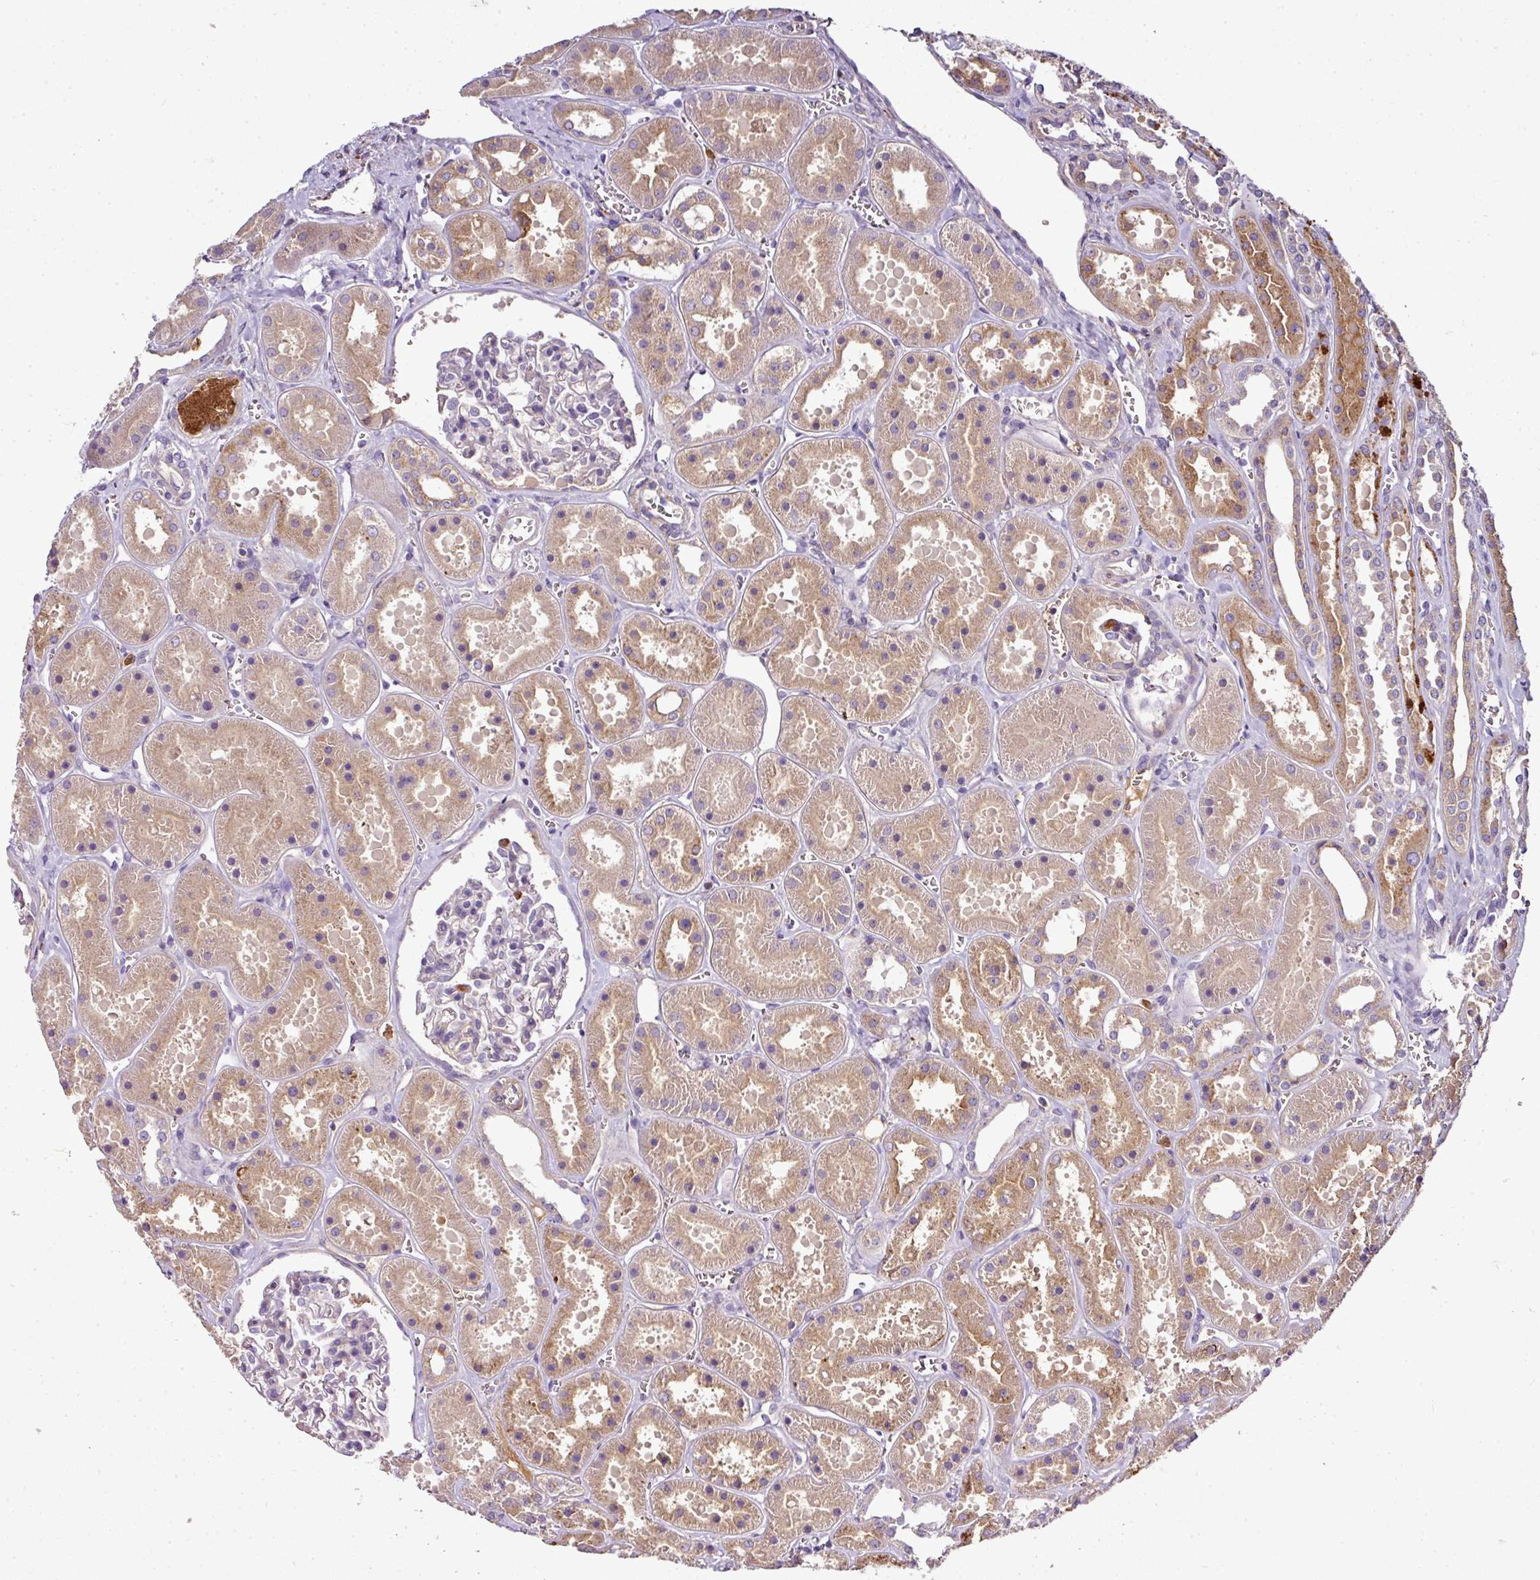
{"staining": {"intensity": "negative", "quantity": "none", "location": "none"}, "tissue": "kidney", "cell_type": "Cells in glomeruli", "image_type": "normal", "snomed": [{"axis": "morphology", "description": "Normal tissue, NOS"}, {"axis": "topography", "description": "Kidney"}], "caption": "Immunohistochemistry (IHC) photomicrograph of normal human kidney stained for a protein (brown), which shows no positivity in cells in glomeruli.", "gene": "CAB39L", "patient": {"sex": "female", "age": 41}}